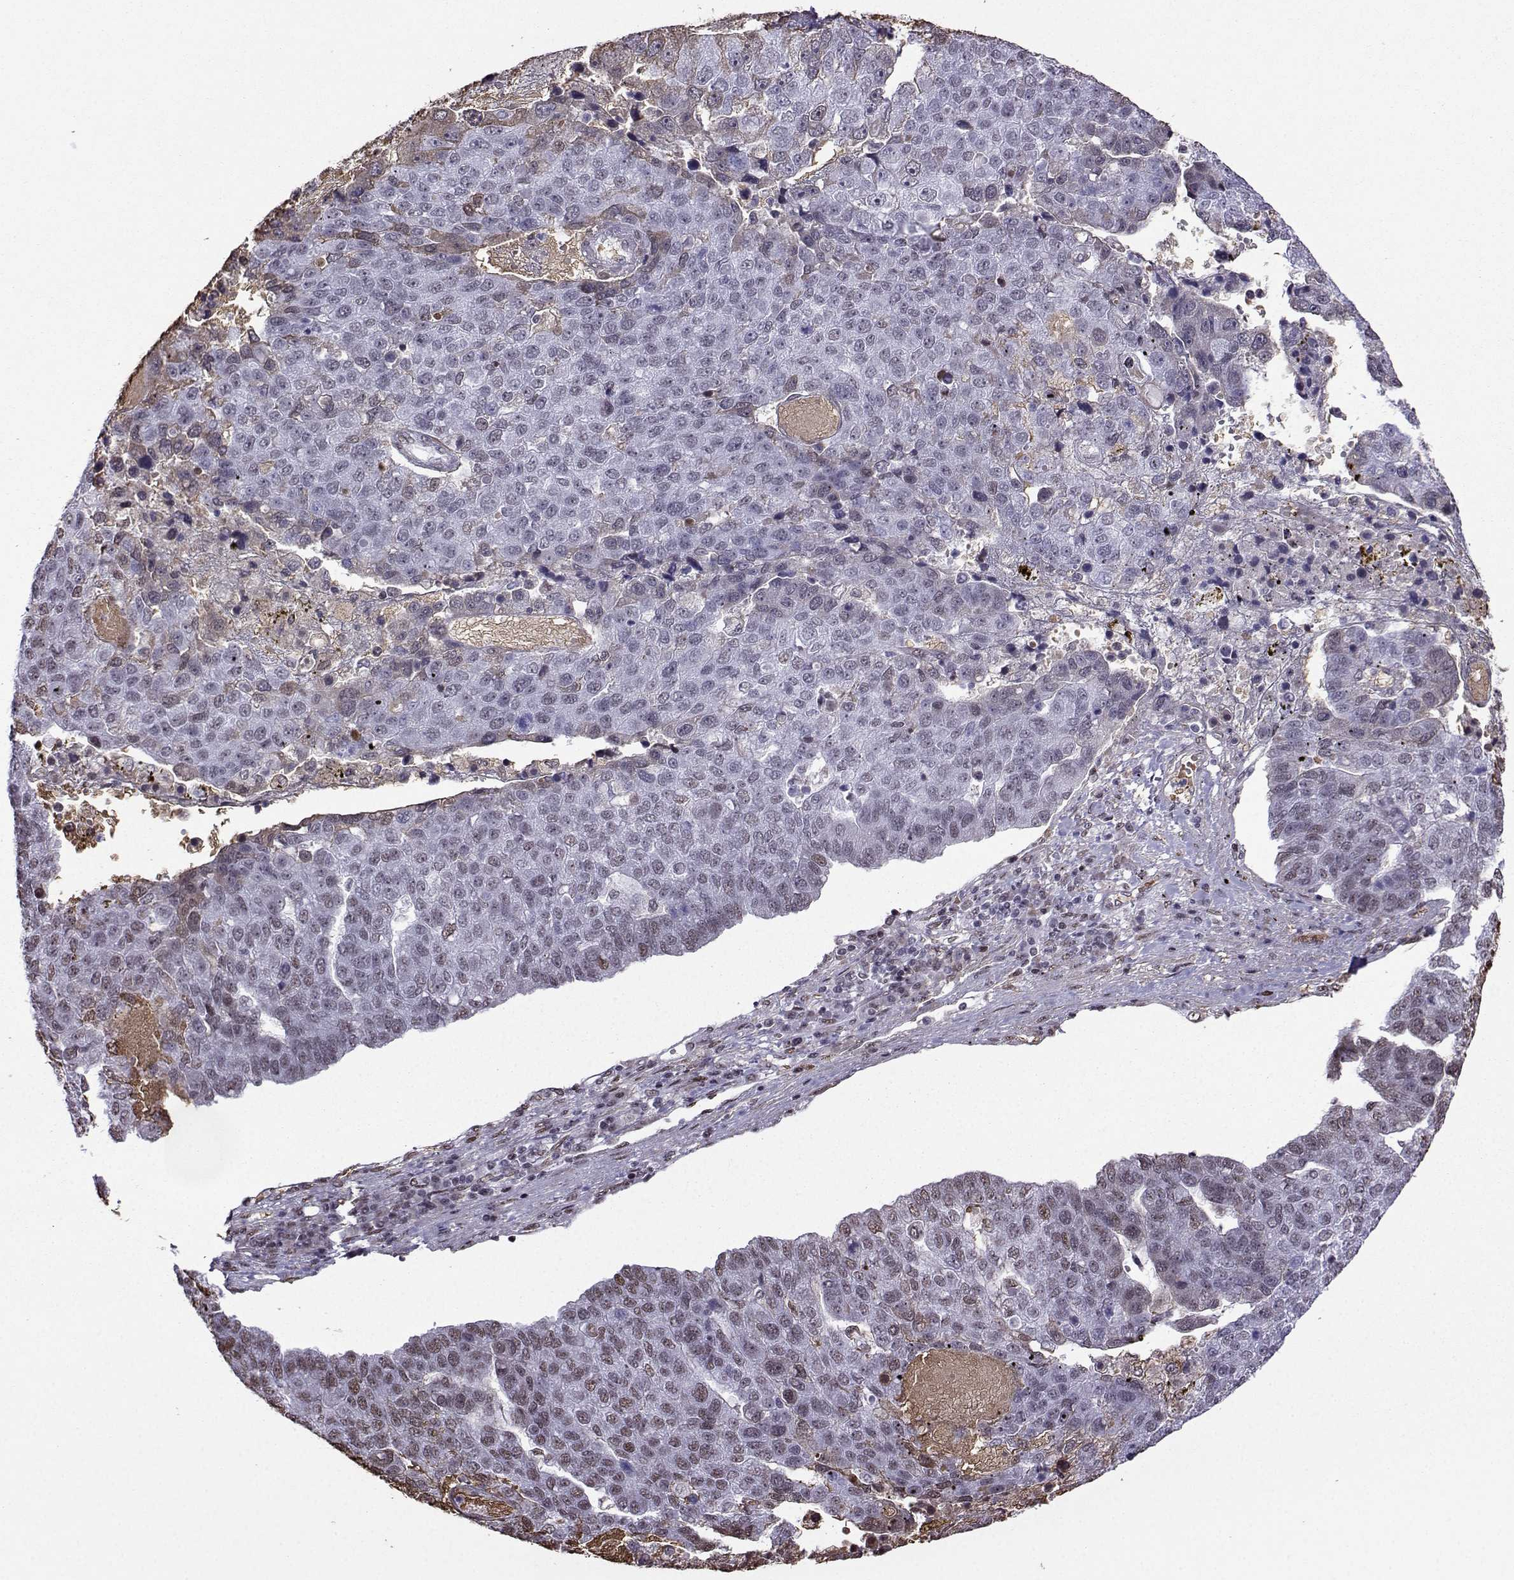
{"staining": {"intensity": "negative", "quantity": "none", "location": "none"}, "tissue": "pancreatic cancer", "cell_type": "Tumor cells", "image_type": "cancer", "snomed": [{"axis": "morphology", "description": "Adenocarcinoma, NOS"}, {"axis": "topography", "description": "Pancreas"}], "caption": "IHC micrograph of neoplastic tissue: pancreatic cancer (adenocarcinoma) stained with DAB reveals no significant protein positivity in tumor cells.", "gene": "CCNK", "patient": {"sex": "female", "age": 61}}